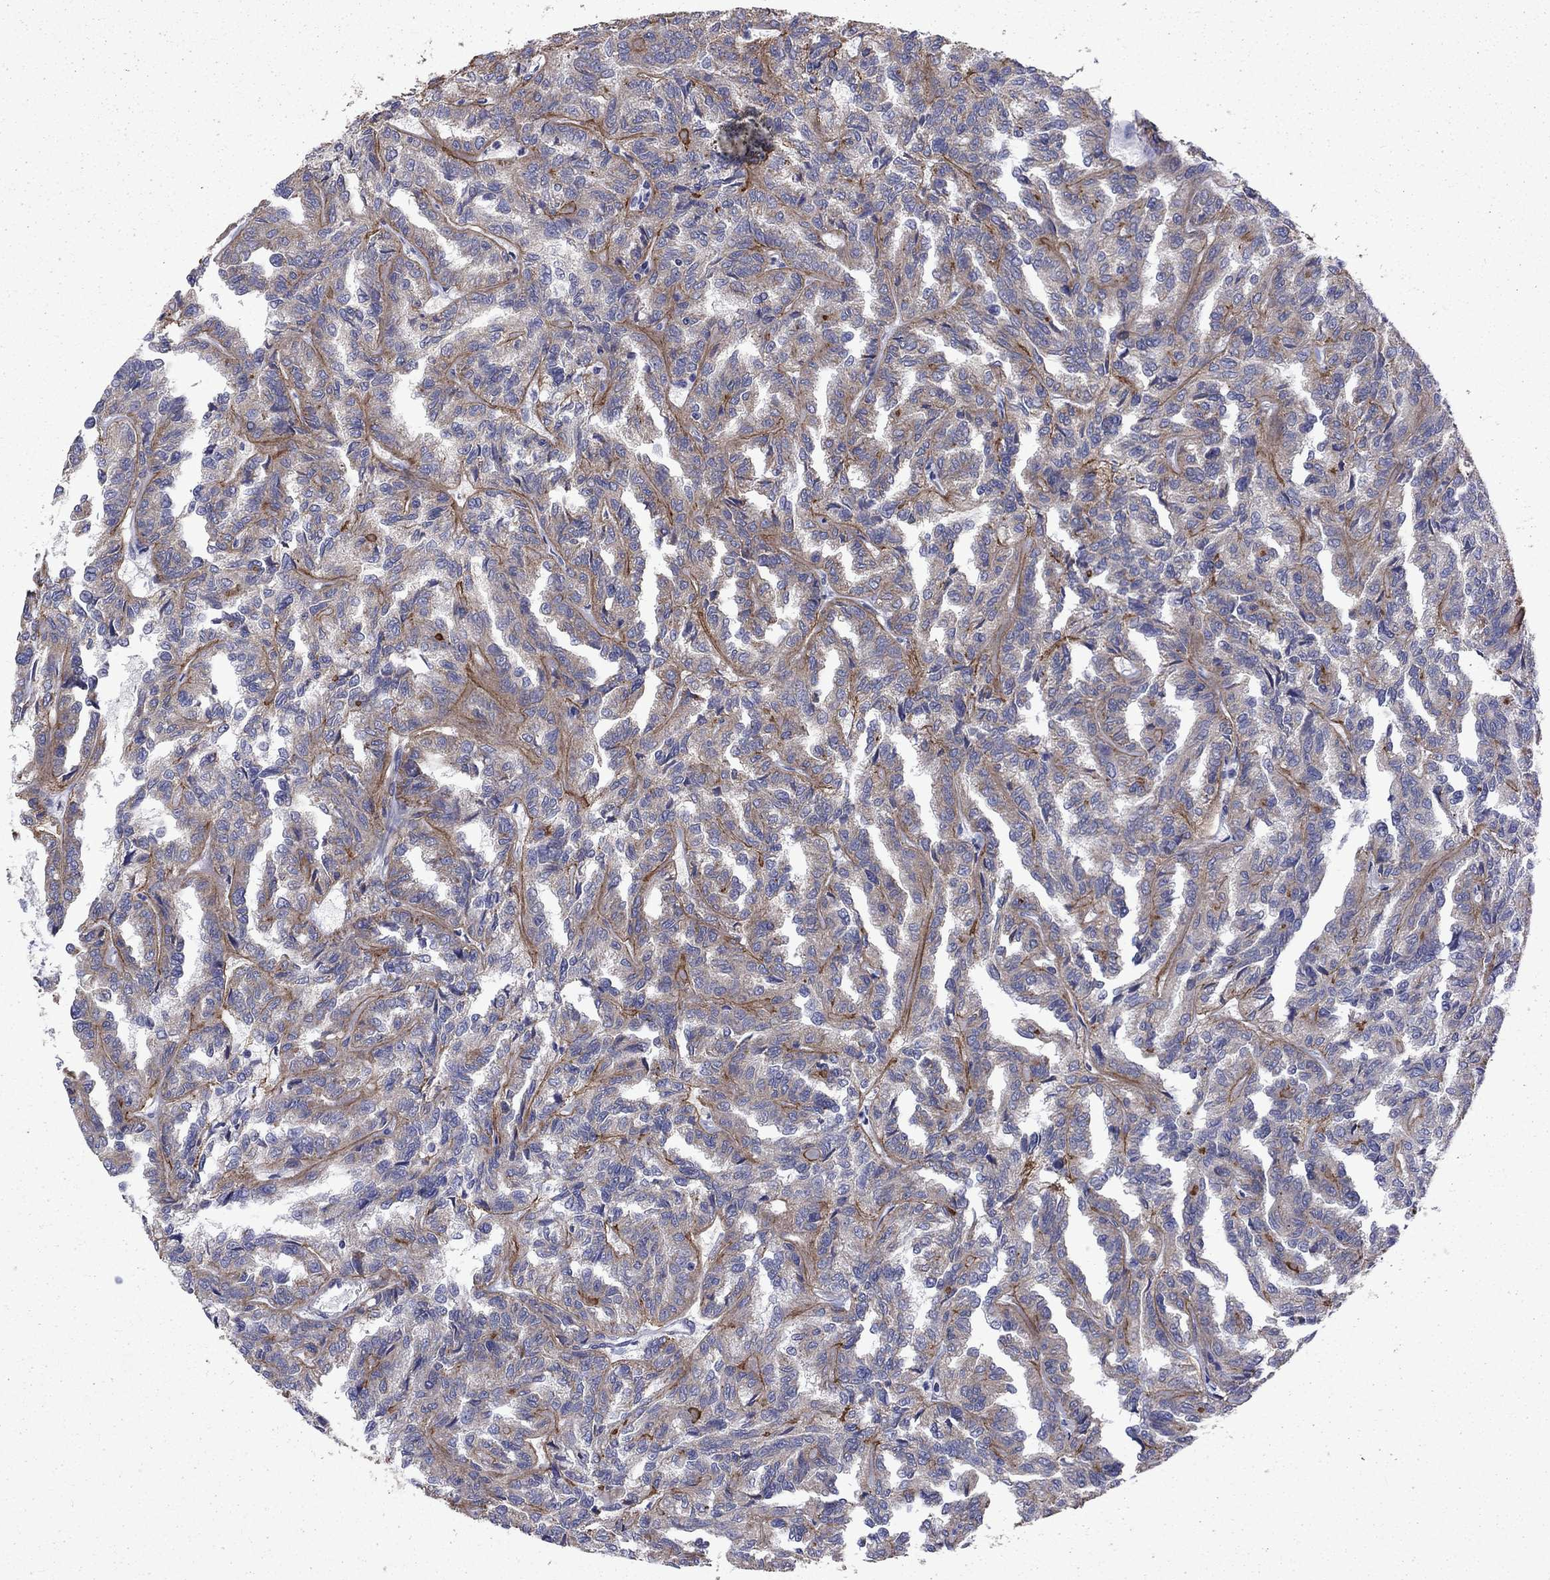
{"staining": {"intensity": "weak", "quantity": "25%-75%", "location": "cytoplasmic/membranous"}, "tissue": "renal cancer", "cell_type": "Tumor cells", "image_type": "cancer", "snomed": [{"axis": "morphology", "description": "Adenocarcinoma, NOS"}, {"axis": "topography", "description": "Kidney"}], "caption": "Protein analysis of renal cancer tissue reveals weak cytoplasmic/membranous expression in approximately 25%-75% of tumor cells.", "gene": "DTNA", "patient": {"sex": "male", "age": 79}}